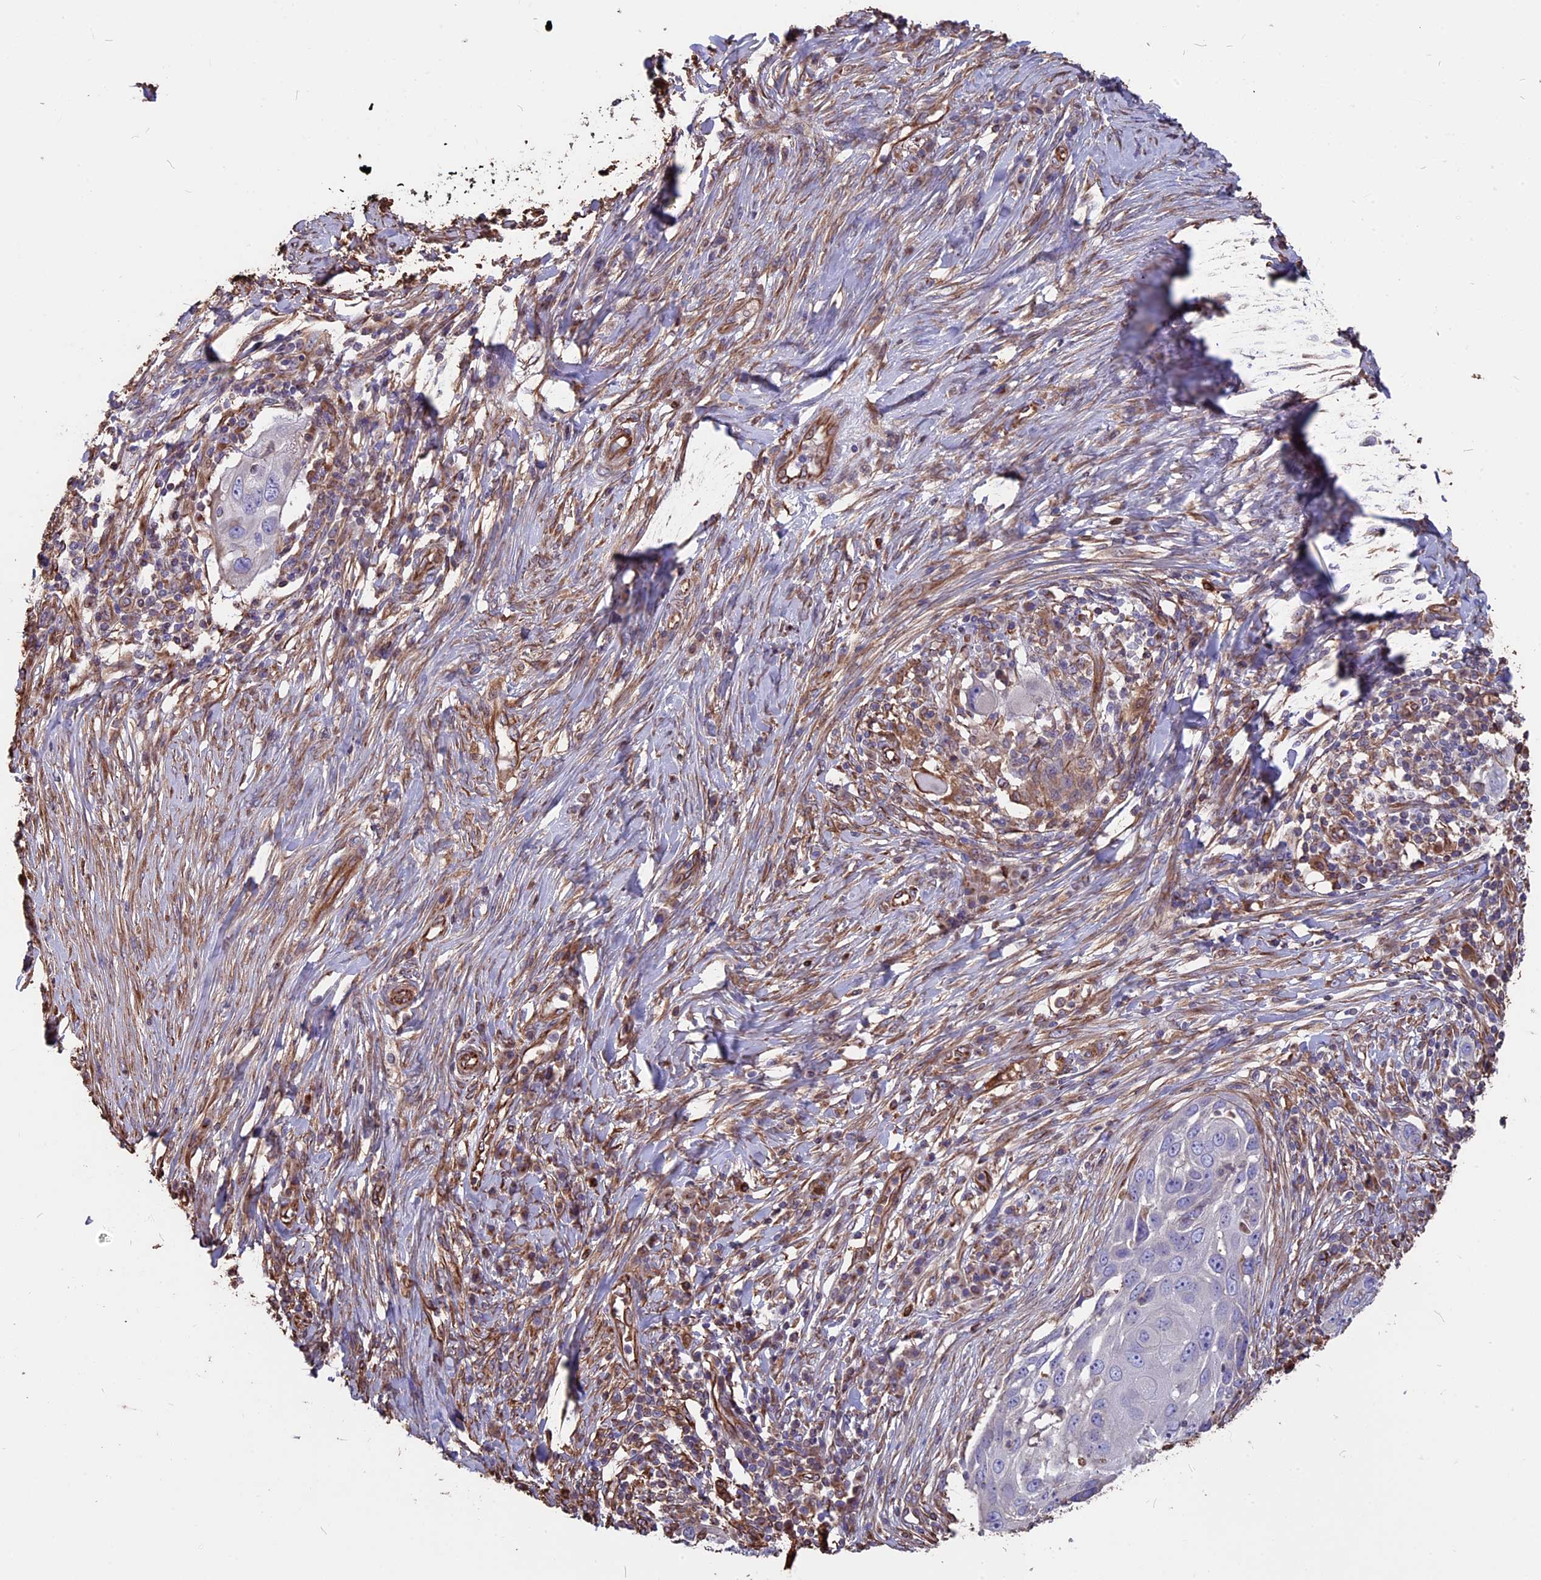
{"staining": {"intensity": "negative", "quantity": "none", "location": "none"}, "tissue": "skin cancer", "cell_type": "Tumor cells", "image_type": "cancer", "snomed": [{"axis": "morphology", "description": "Squamous cell carcinoma, NOS"}, {"axis": "topography", "description": "Skin"}], "caption": "The micrograph displays no staining of tumor cells in skin cancer.", "gene": "SEH1L", "patient": {"sex": "female", "age": 44}}